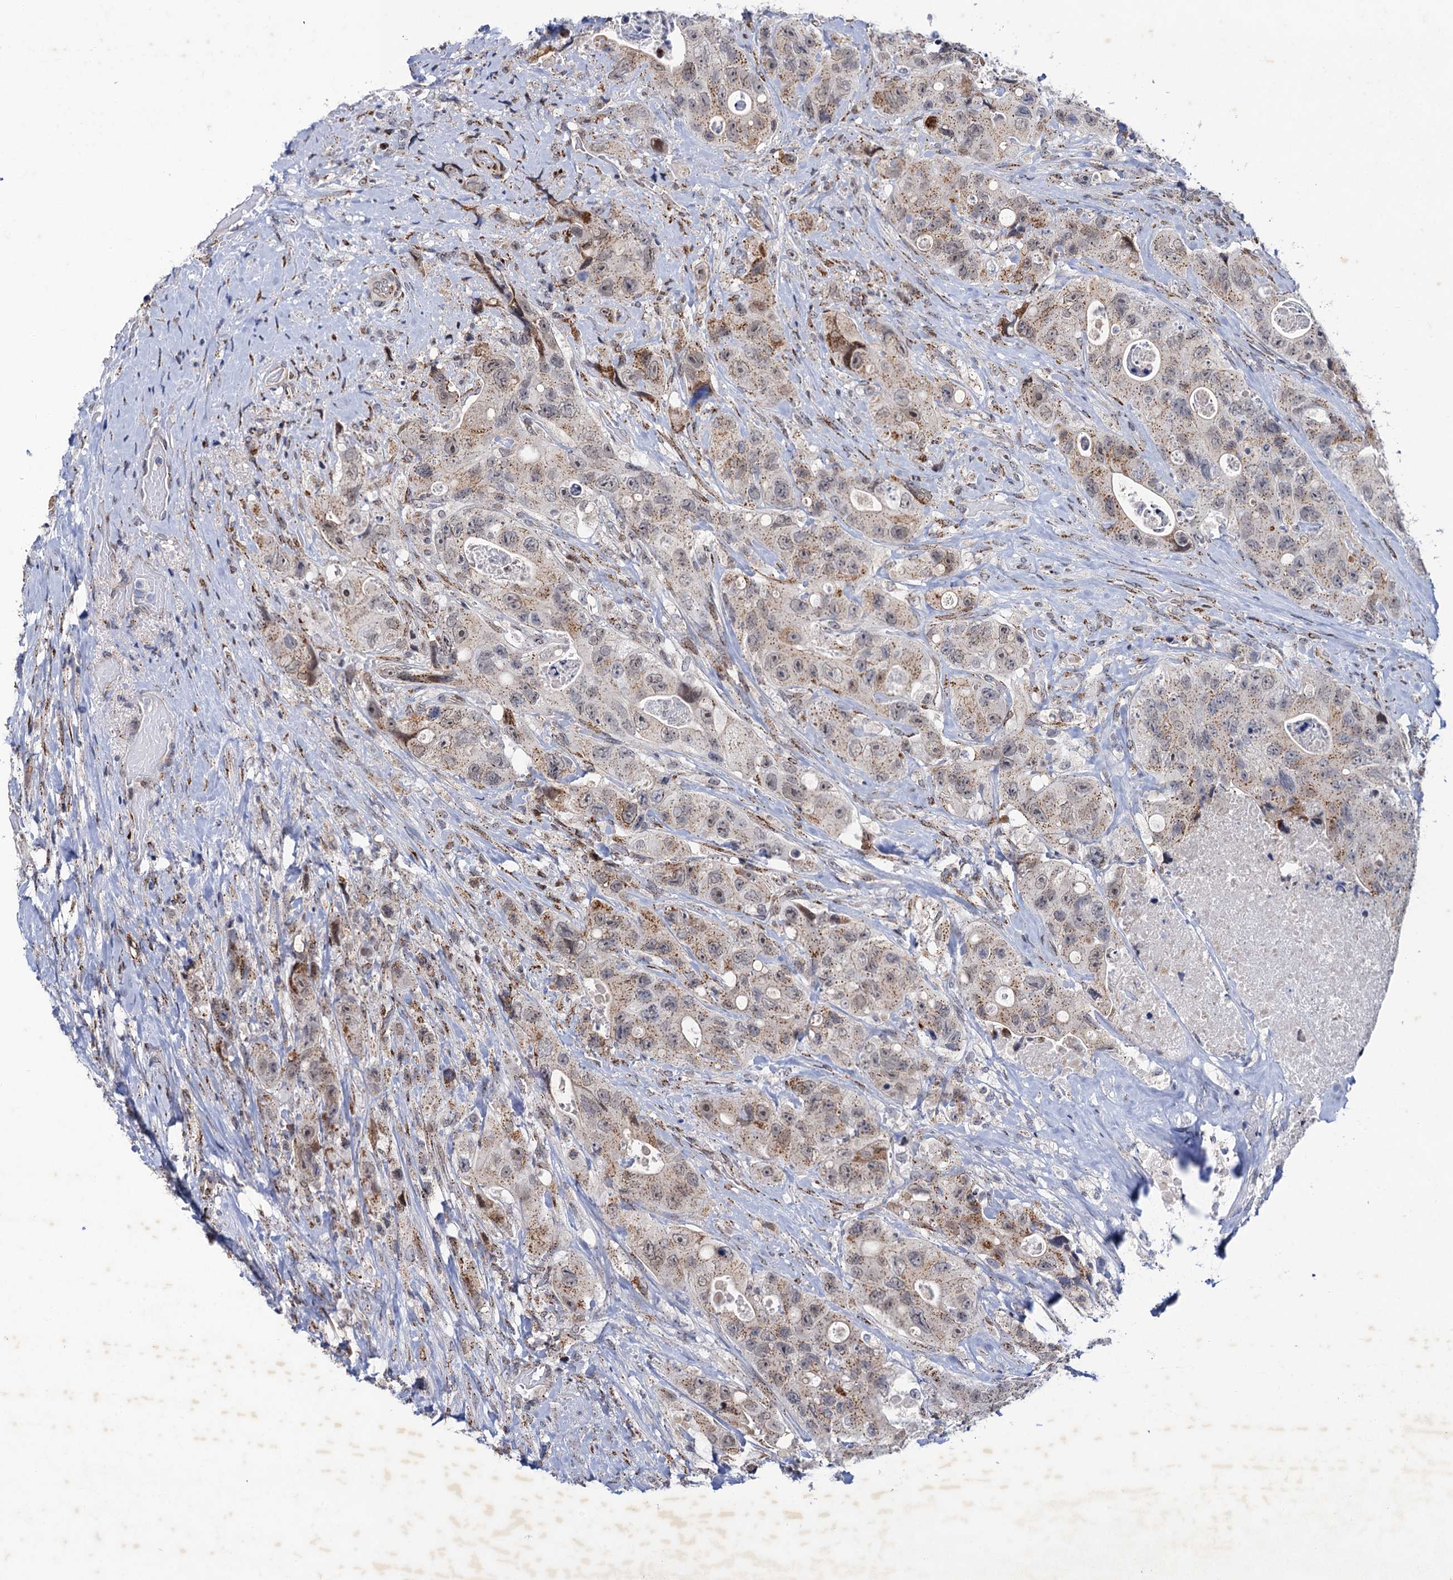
{"staining": {"intensity": "moderate", "quantity": ">75%", "location": "cytoplasmic/membranous"}, "tissue": "colorectal cancer", "cell_type": "Tumor cells", "image_type": "cancer", "snomed": [{"axis": "morphology", "description": "Adenocarcinoma, NOS"}, {"axis": "topography", "description": "Colon"}], "caption": "A micrograph of colorectal cancer (adenocarcinoma) stained for a protein demonstrates moderate cytoplasmic/membranous brown staining in tumor cells. (brown staining indicates protein expression, while blue staining denotes nuclei).", "gene": "THAP2", "patient": {"sex": "female", "age": 46}}